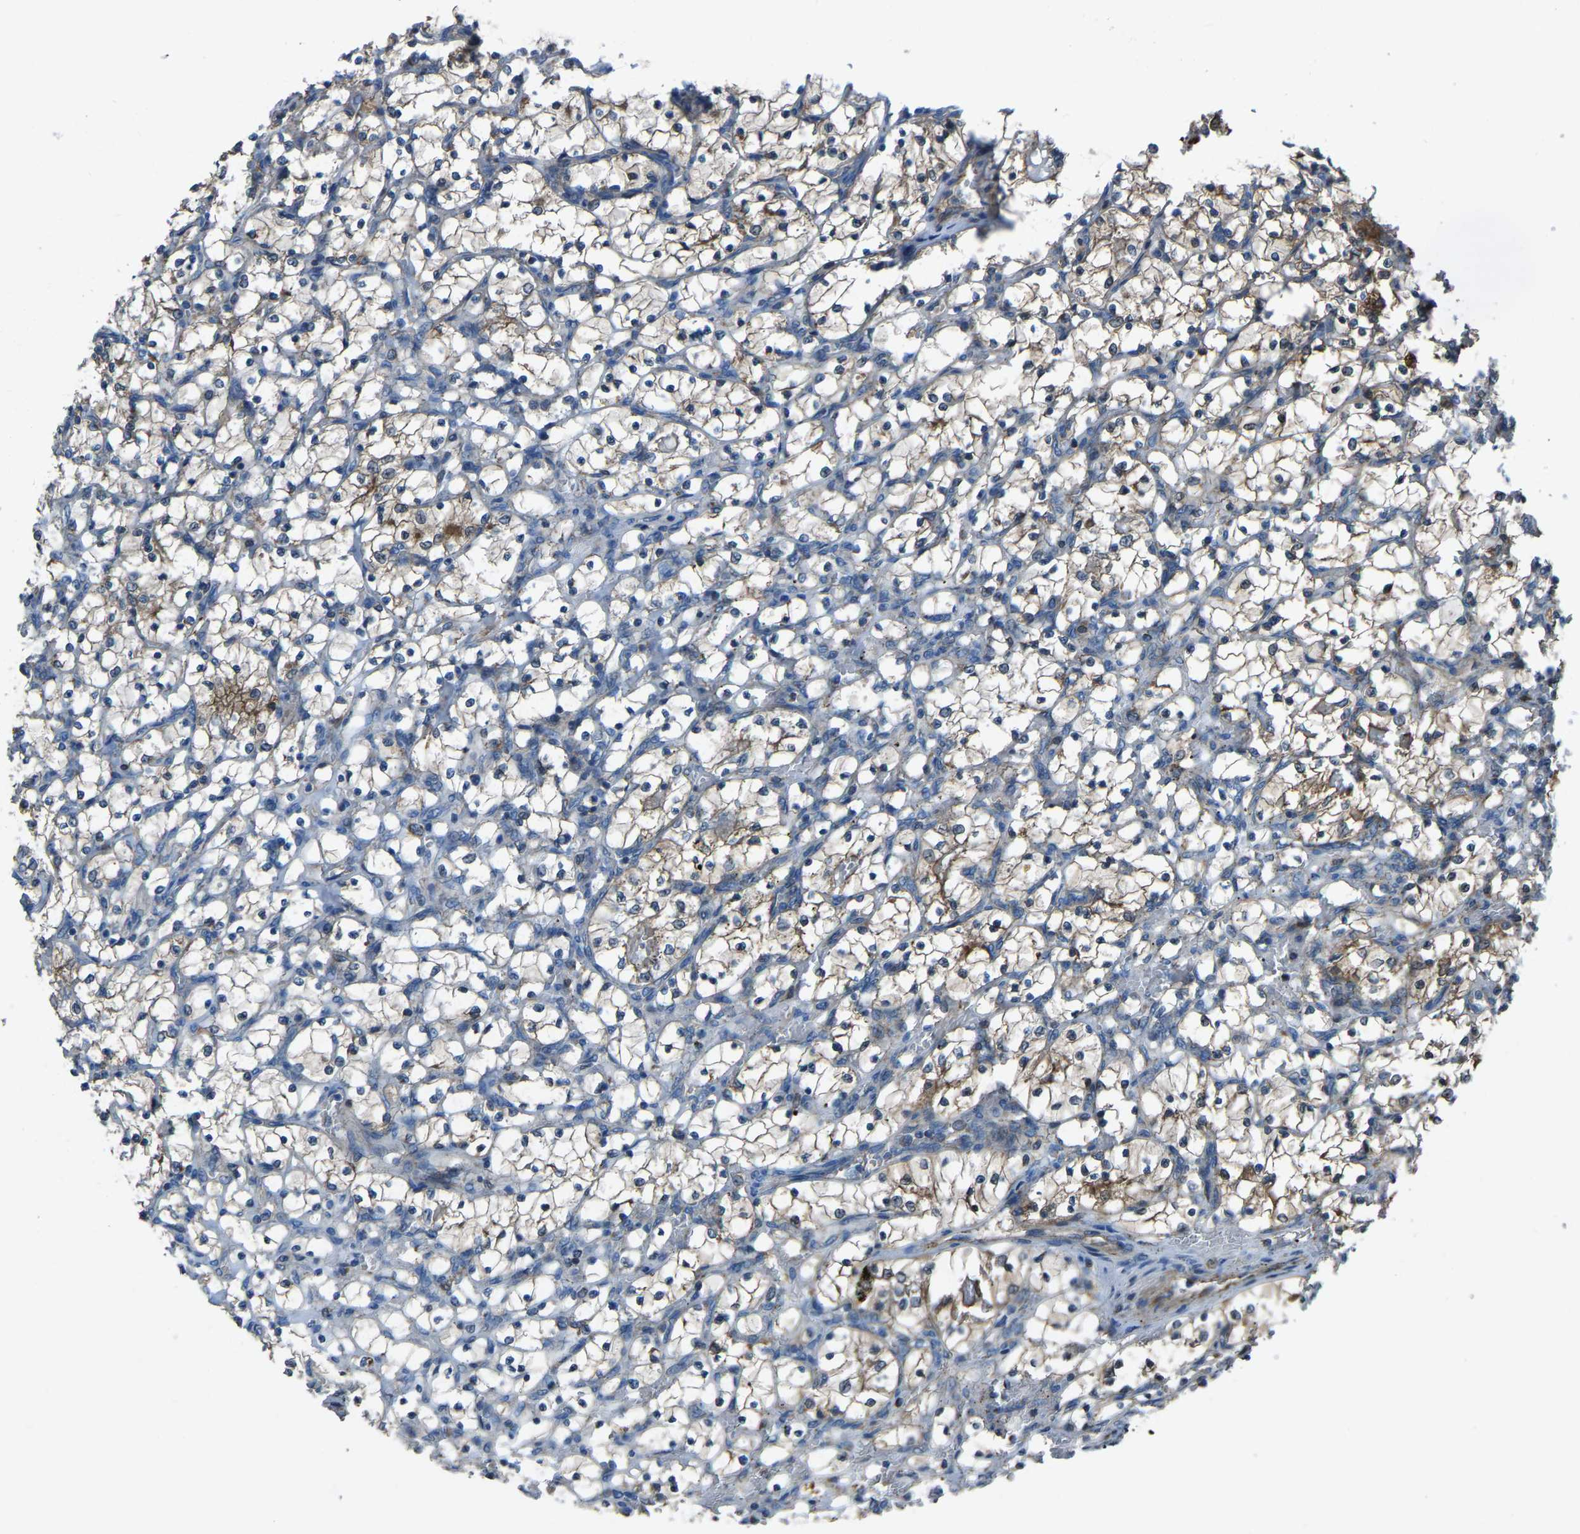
{"staining": {"intensity": "weak", "quantity": "<25%", "location": "cytoplasmic/membranous"}, "tissue": "renal cancer", "cell_type": "Tumor cells", "image_type": "cancer", "snomed": [{"axis": "morphology", "description": "Adenocarcinoma, NOS"}, {"axis": "topography", "description": "Kidney"}], "caption": "The histopathology image shows no significant positivity in tumor cells of renal cancer. Nuclei are stained in blue.", "gene": "AKR1A1", "patient": {"sex": "female", "age": 69}}